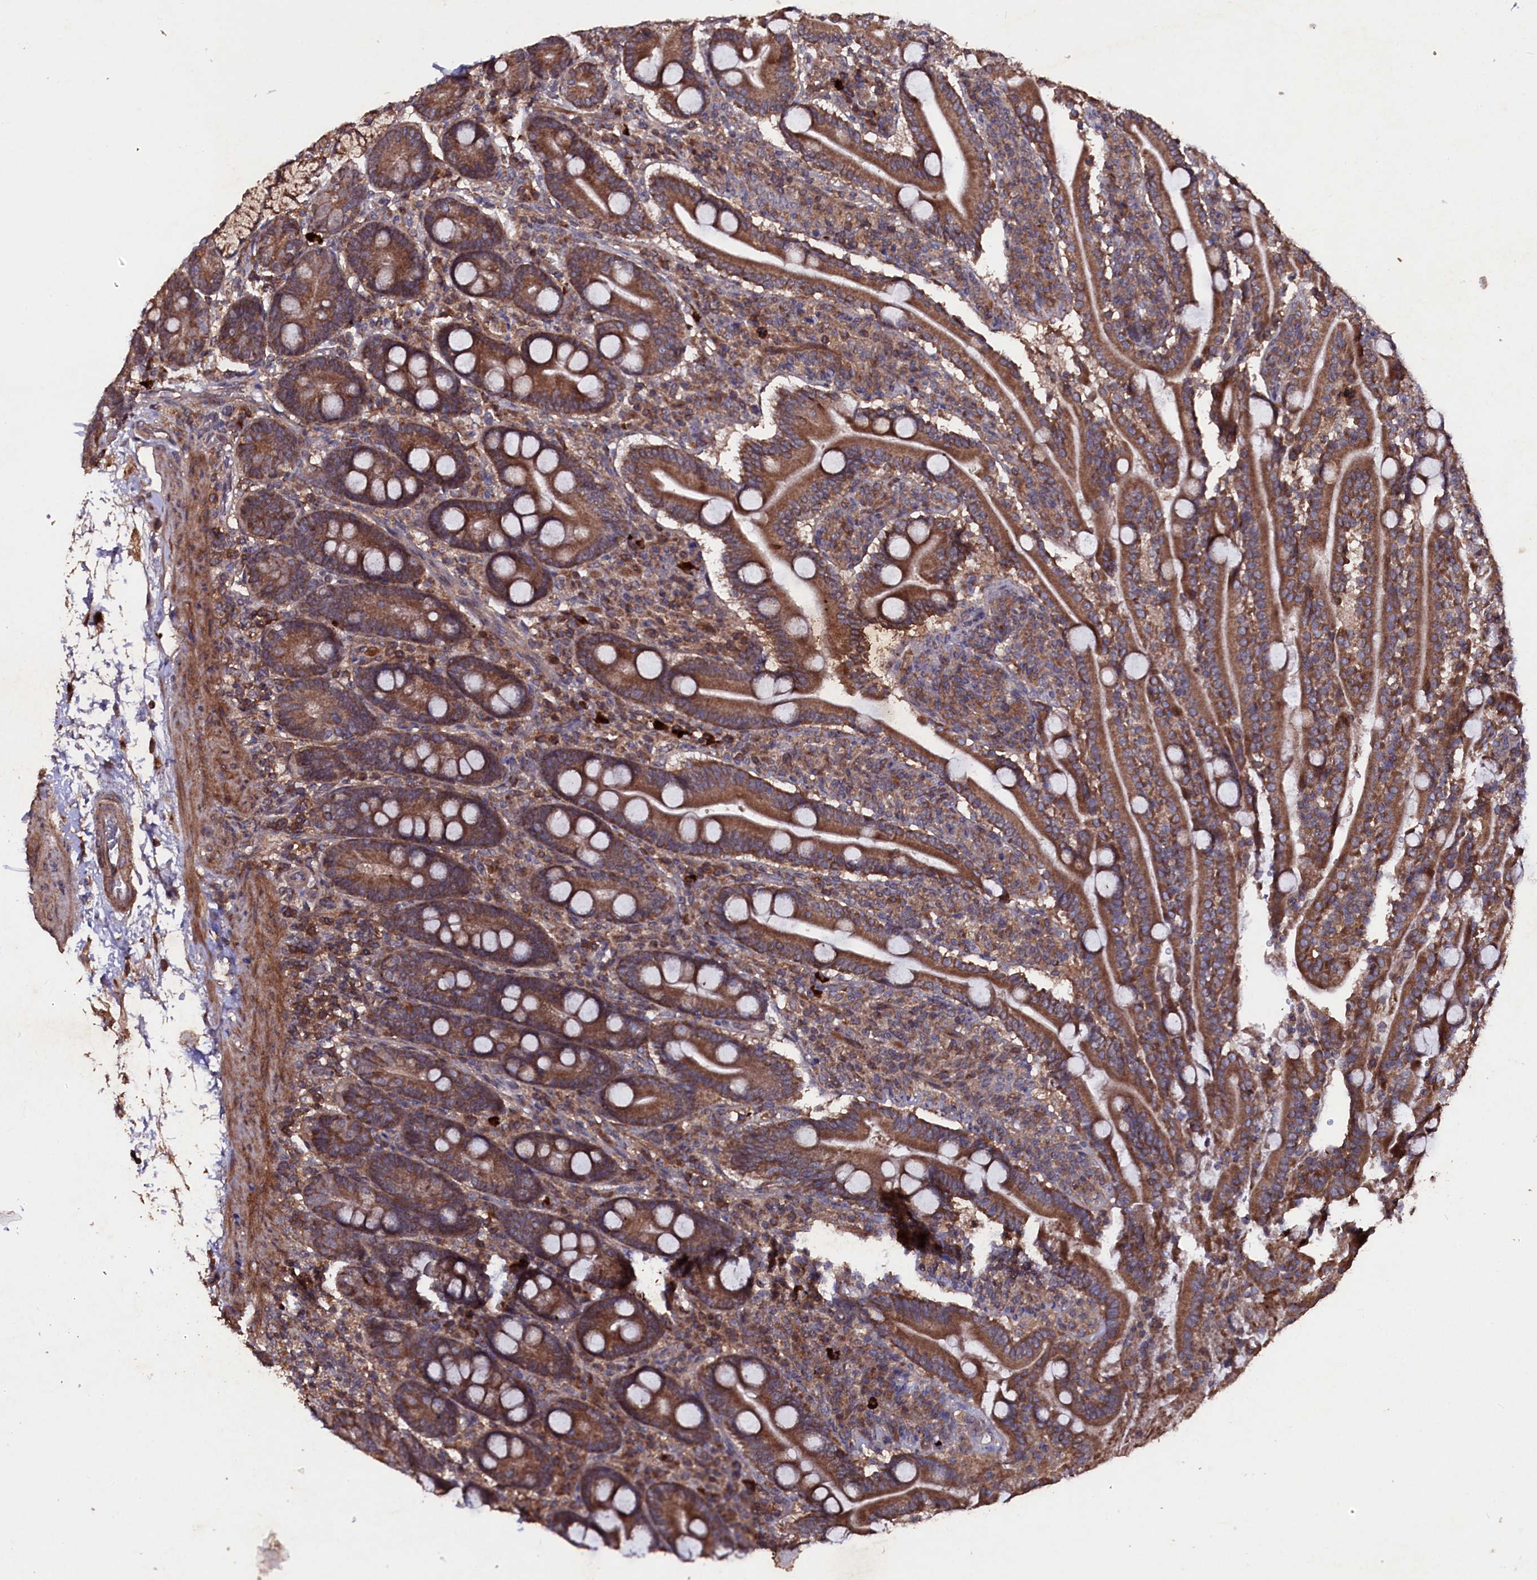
{"staining": {"intensity": "moderate", "quantity": ">75%", "location": "cytoplasmic/membranous"}, "tissue": "duodenum", "cell_type": "Glandular cells", "image_type": "normal", "snomed": [{"axis": "morphology", "description": "Normal tissue, NOS"}, {"axis": "topography", "description": "Duodenum"}], "caption": "This image reveals immunohistochemistry staining of normal duodenum, with medium moderate cytoplasmic/membranous staining in approximately >75% of glandular cells.", "gene": "MYO1H", "patient": {"sex": "male", "age": 35}}